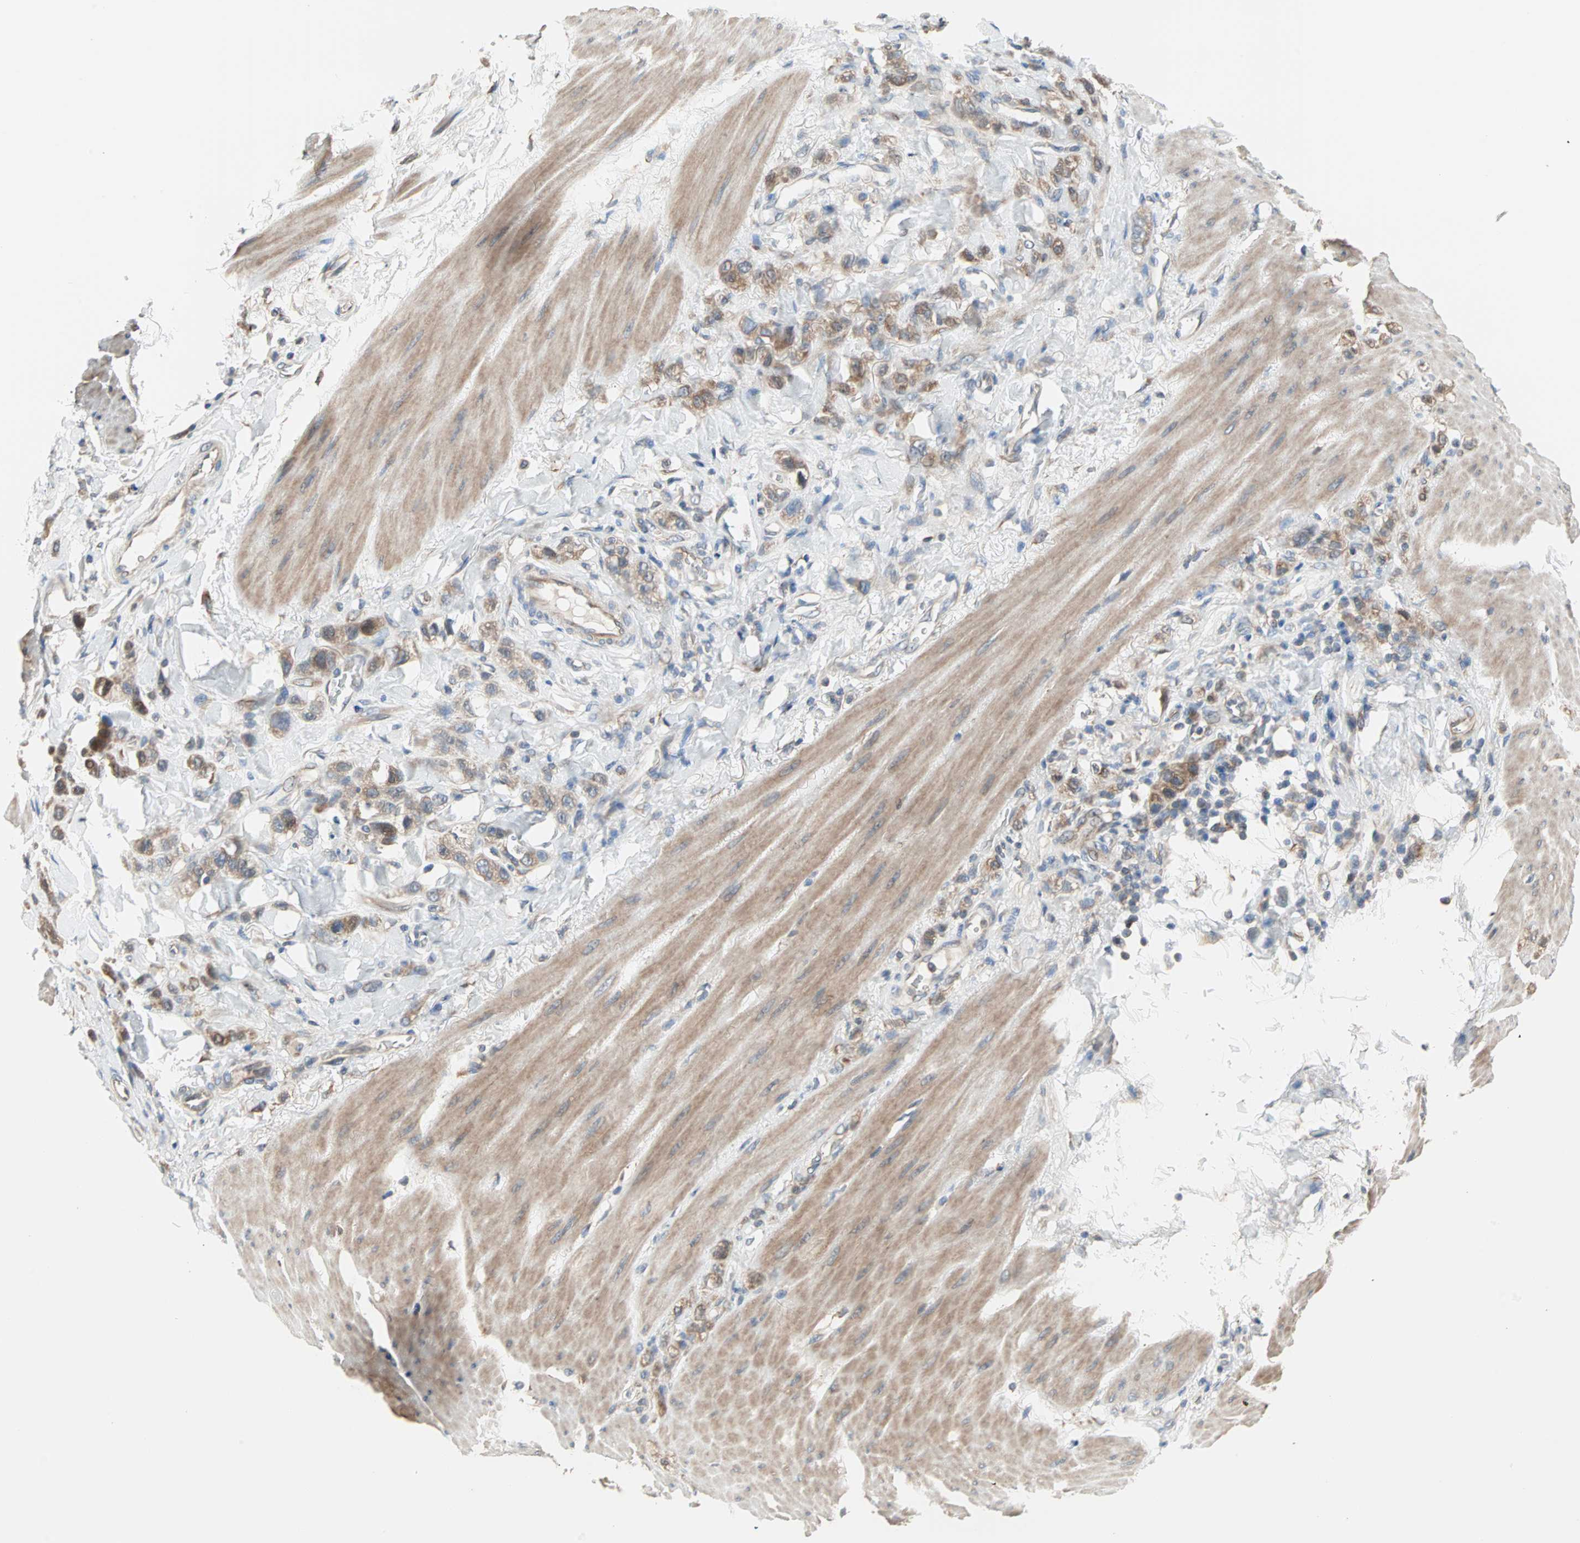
{"staining": {"intensity": "moderate", "quantity": ">75%", "location": "cytoplasmic/membranous"}, "tissue": "stomach cancer", "cell_type": "Tumor cells", "image_type": "cancer", "snomed": [{"axis": "morphology", "description": "Adenocarcinoma, NOS"}, {"axis": "topography", "description": "Stomach"}], "caption": "Protein analysis of stomach adenocarcinoma tissue reveals moderate cytoplasmic/membranous positivity in approximately >75% of tumor cells. Immunohistochemistry stains the protein of interest in brown and the nuclei are stained blue.", "gene": "SAR1A", "patient": {"sex": "male", "age": 82}}